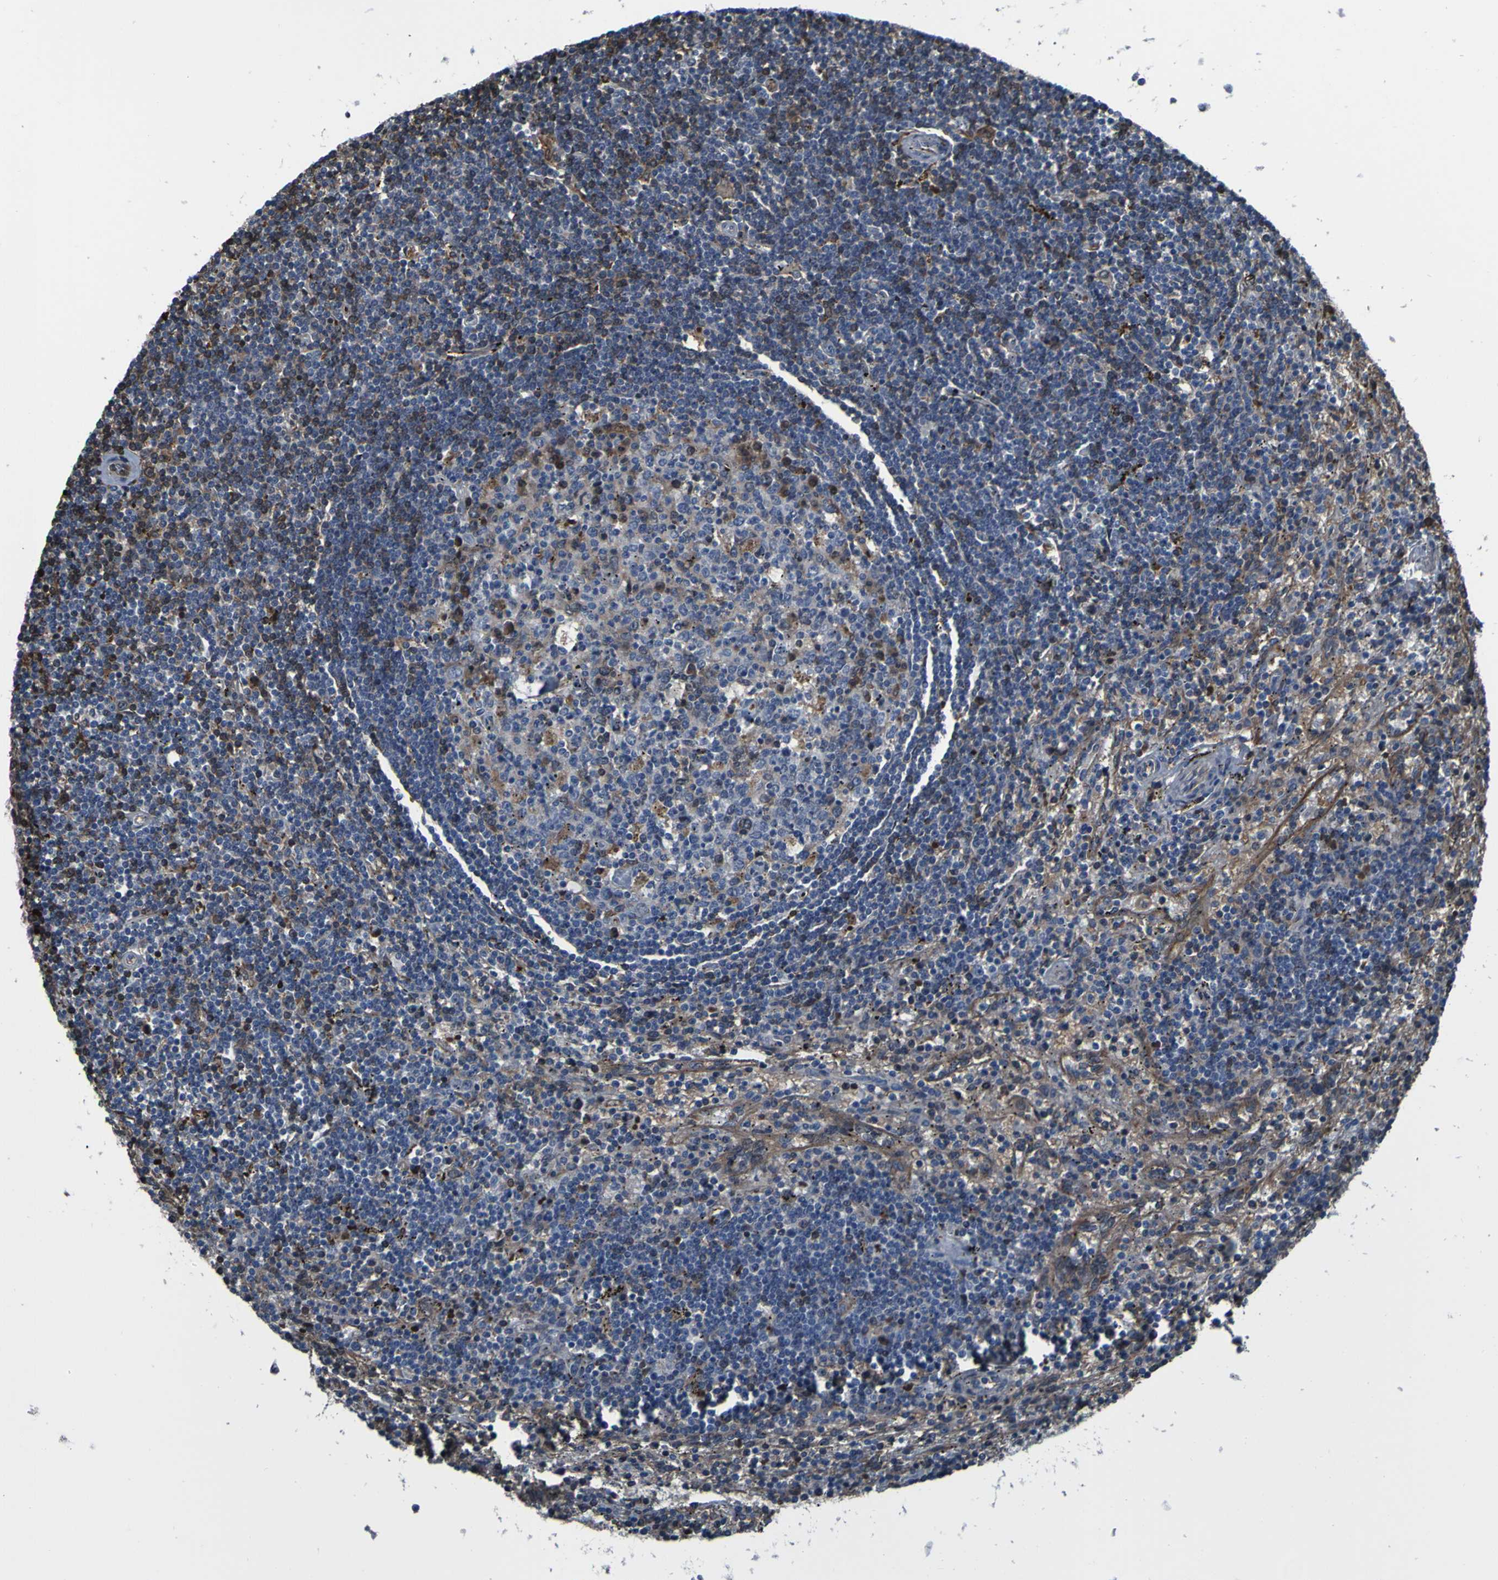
{"staining": {"intensity": "weak", "quantity": "25%-75%", "location": "cytoplasmic/membranous"}, "tissue": "lymphoma", "cell_type": "Tumor cells", "image_type": "cancer", "snomed": [{"axis": "morphology", "description": "Malignant lymphoma, non-Hodgkin's type, Low grade"}, {"axis": "topography", "description": "Spleen"}], "caption": "Lymphoma was stained to show a protein in brown. There is low levels of weak cytoplasmic/membranous positivity in about 25%-75% of tumor cells. (IHC, brightfield microscopy, high magnification).", "gene": "GRAMD1A", "patient": {"sex": "male", "age": 76}}